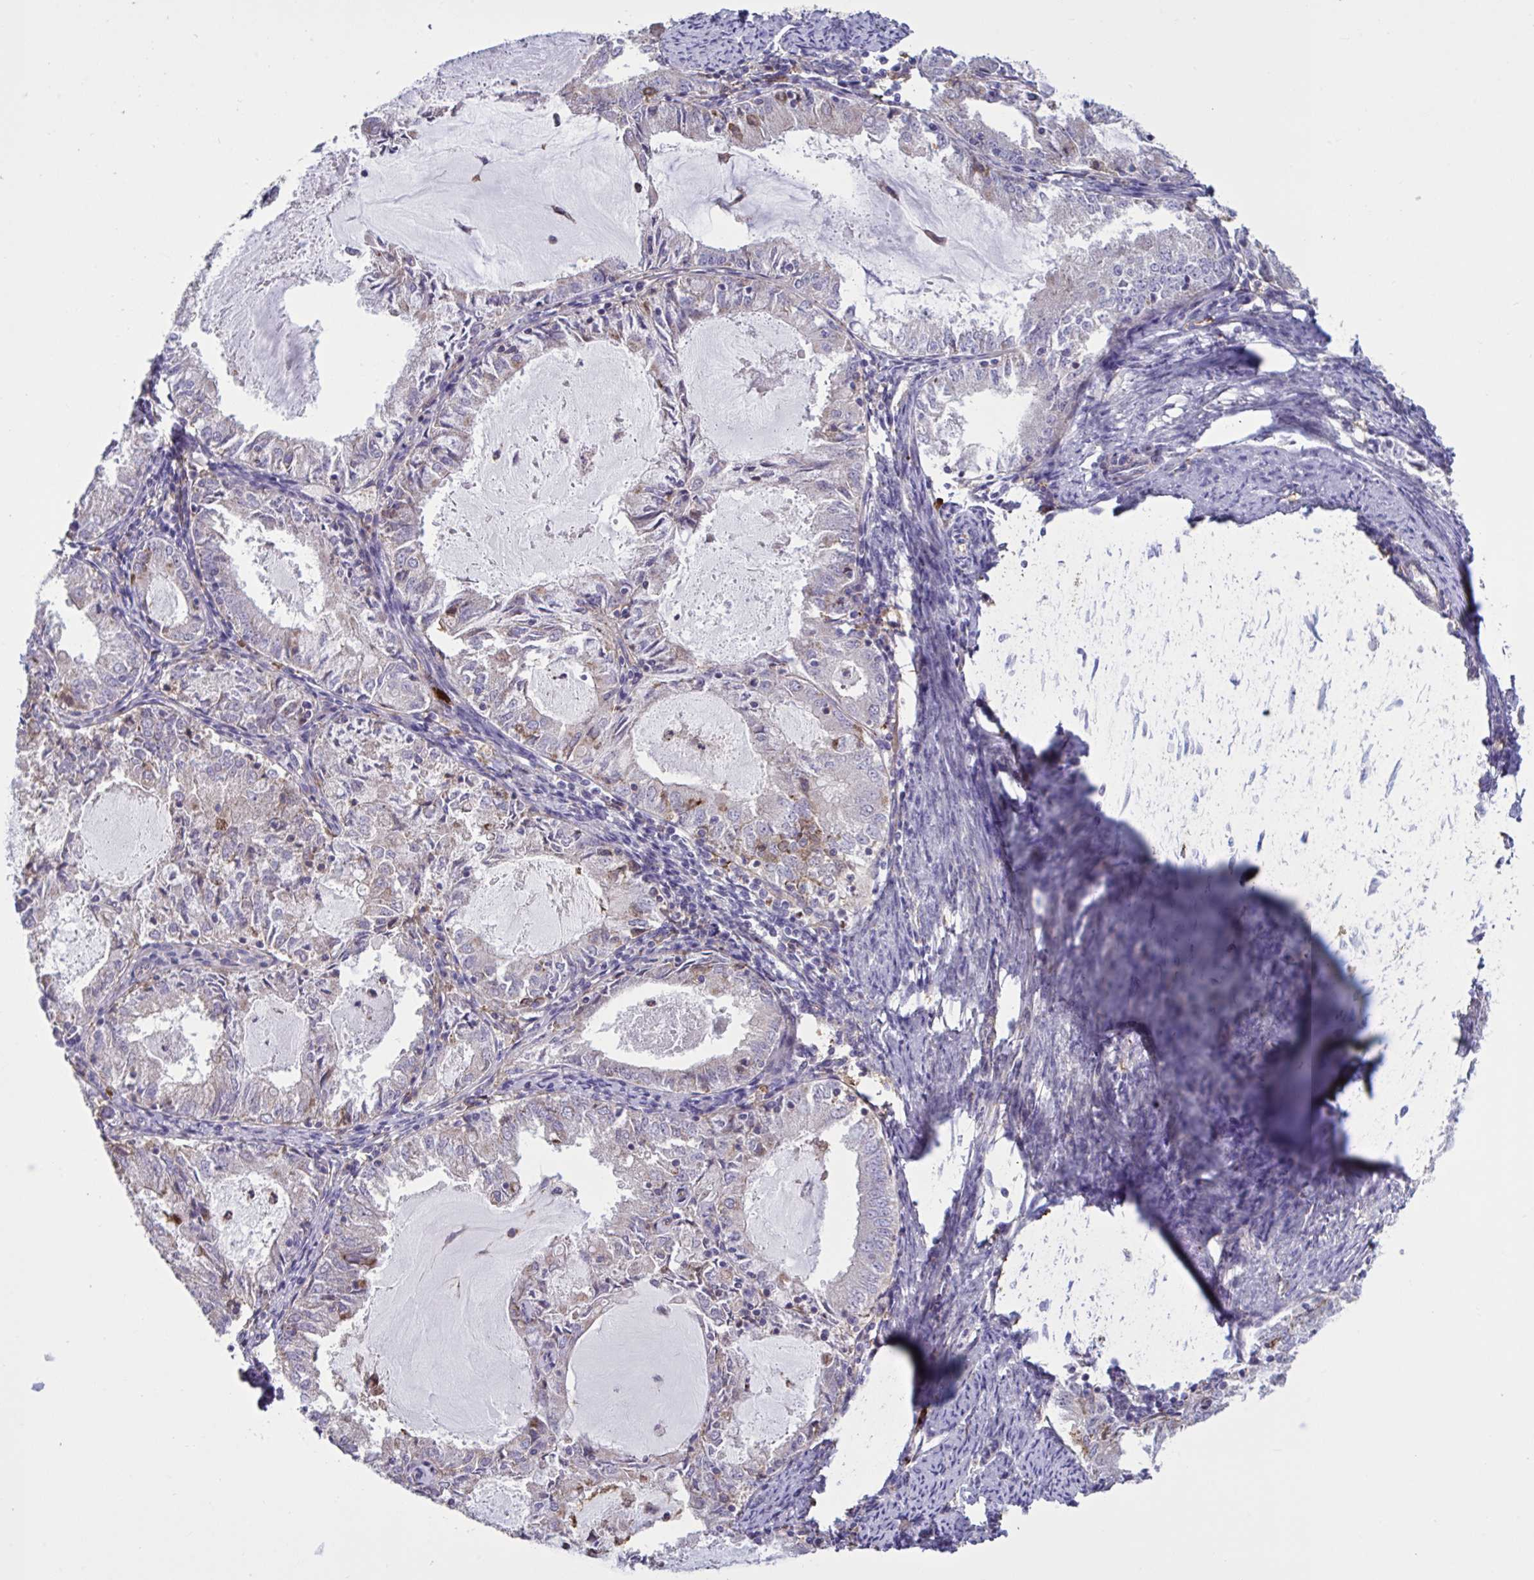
{"staining": {"intensity": "weak", "quantity": "<25%", "location": "cytoplasmic/membranous"}, "tissue": "endometrial cancer", "cell_type": "Tumor cells", "image_type": "cancer", "snomed": [{"axis": "morphology", "description": "Adenocarcinoma, NOS"}, {"axis": "topography", "description": "Endometrium"}], "caption": "Image shows no significant protein staining in tumor cells of endometrial cancer (adenocarcinoma).", "gene": "CD101", "patient": {"sex": "female", "age": 57}}